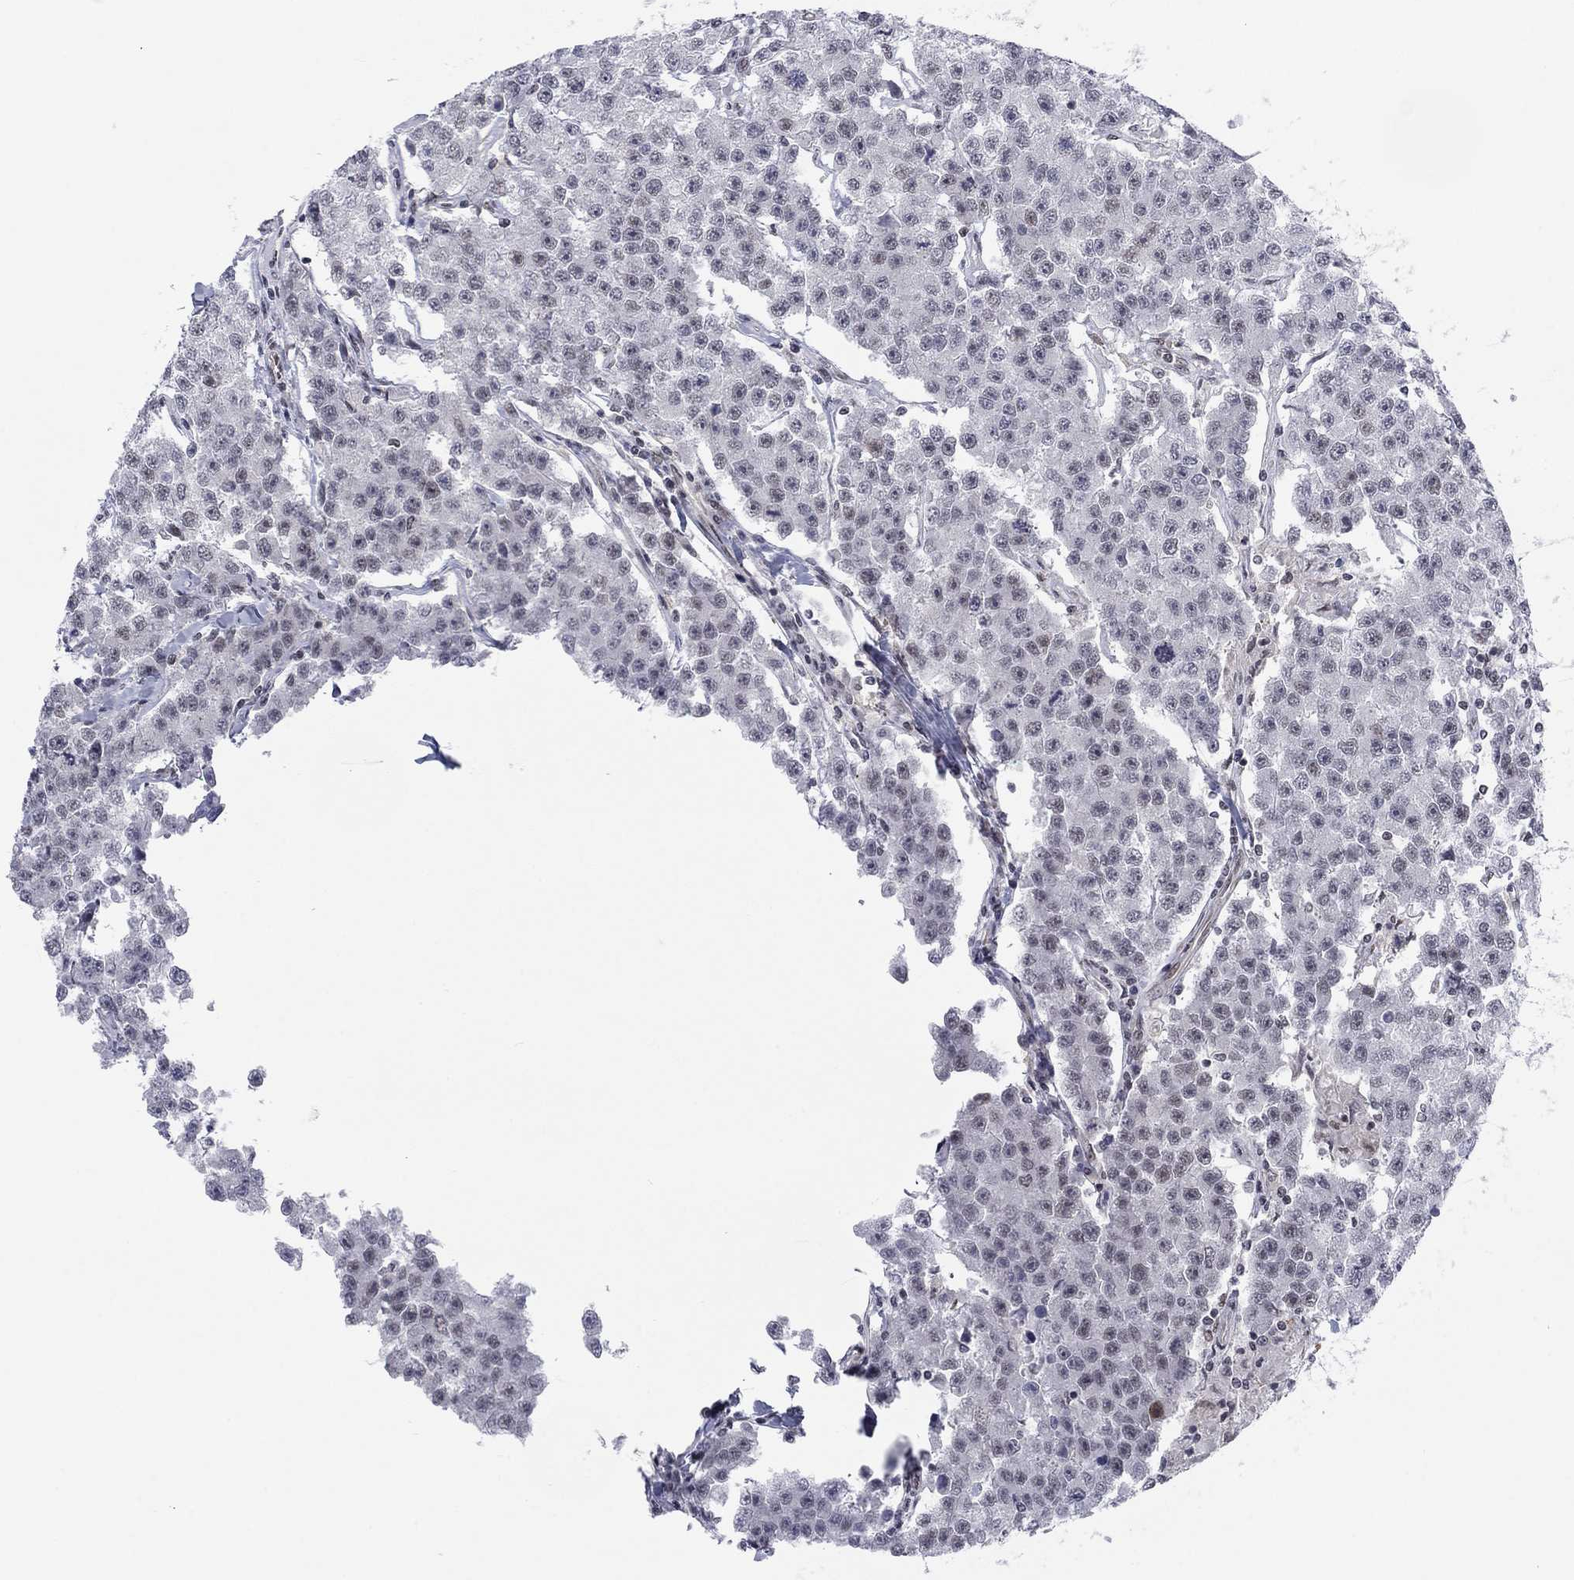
{"staining": {"intensity": "negative", "quantity": "none", "location": "none"}, "tissue": "testis cancer", "cell_type": "Tumor cells", "image_type": "cancer", "snomed": [{"axis": "morphology", "description": "Seminoma, NOS"}, {"axis": "topography", "description": "Testis"}], "caption": "There is no significant expression in tumor cells of testis cancer.", "gene": "FYTTD1", "patient": {"sex": "male", "age": 59}}